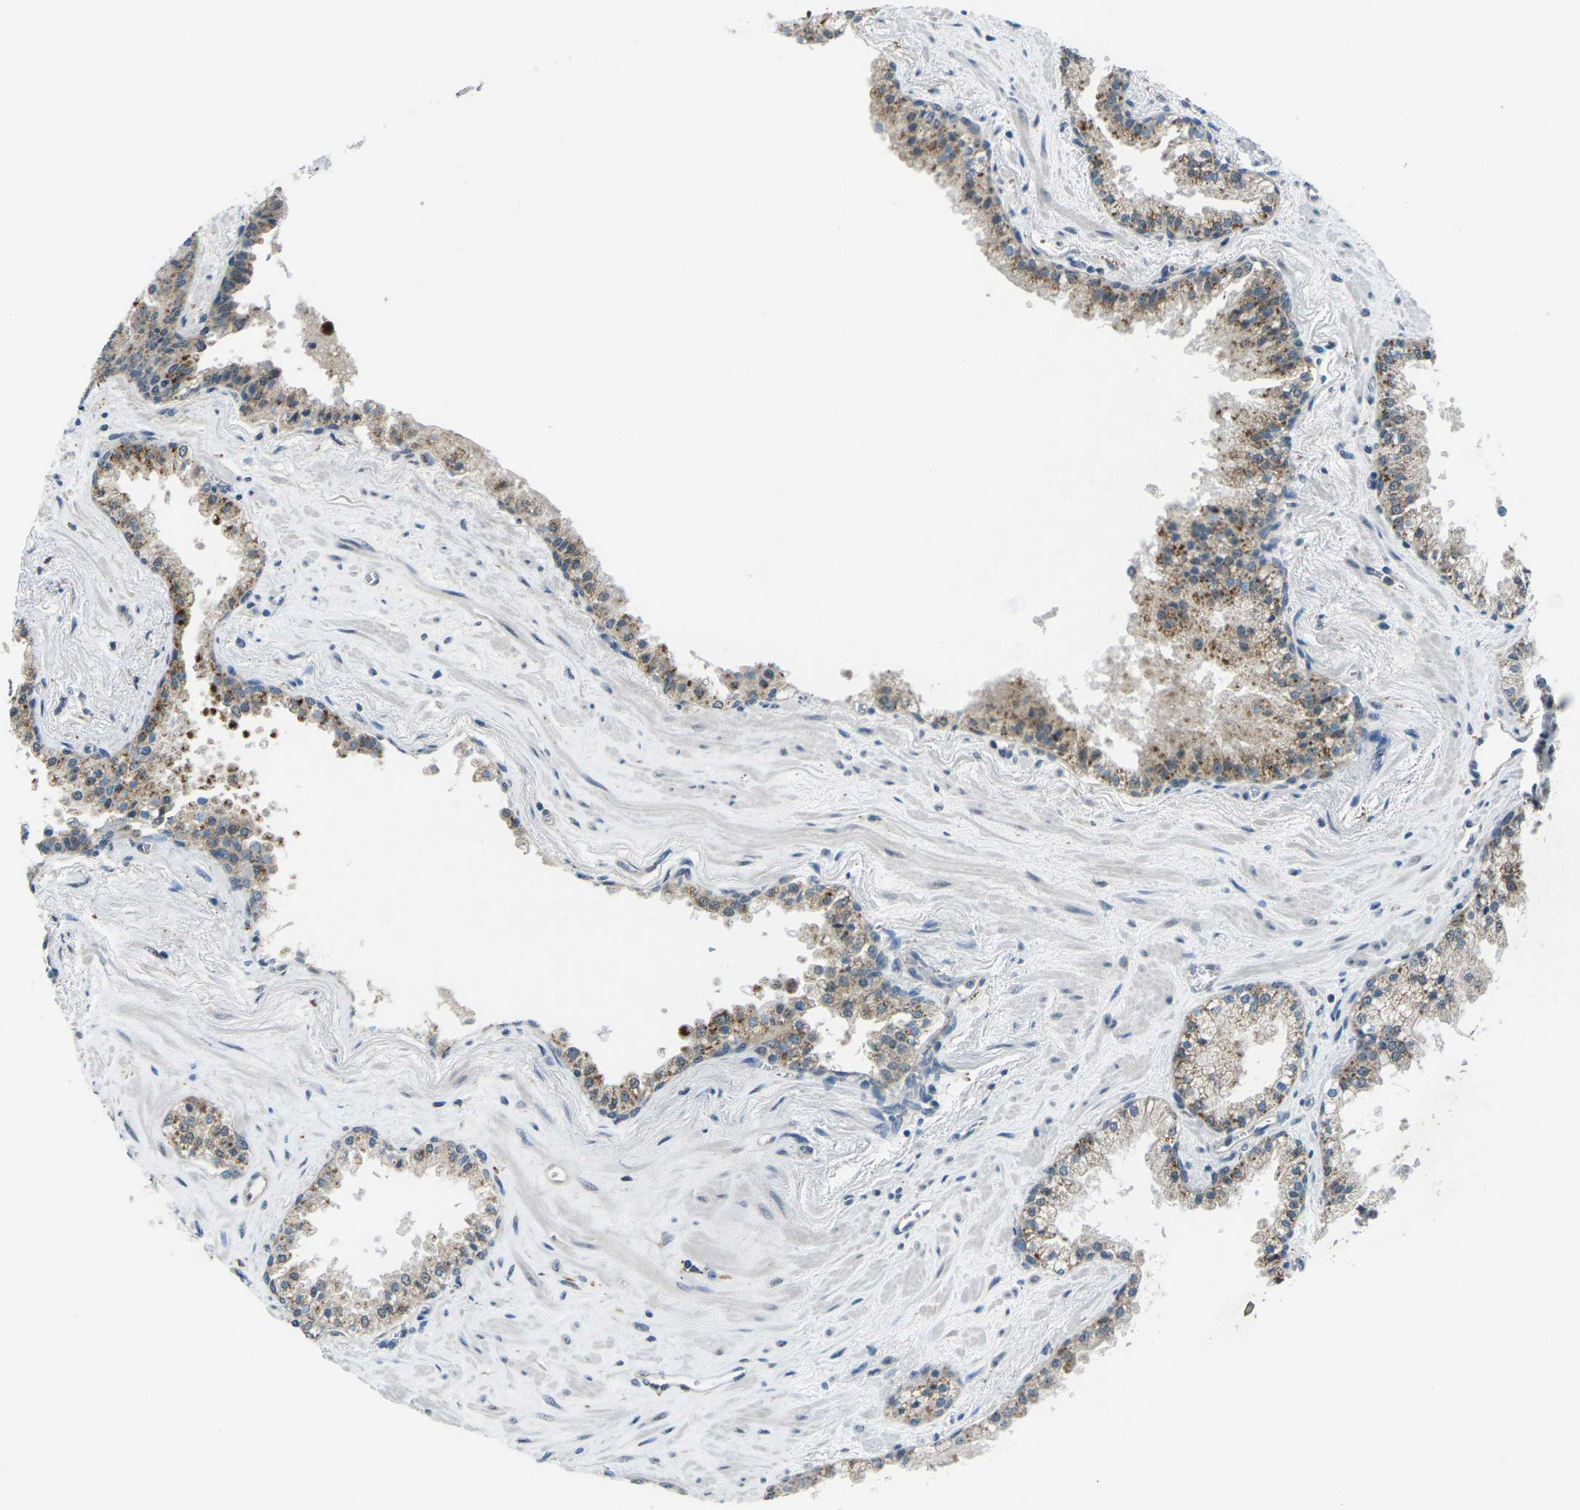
{"staining": {"intensity": "moderate", "quantity": ">75%", "location": "cytoplasmic/membranous"}, "tissue": "prostate cancer", "cell_type": "Tumor cells", "image_type": "cancer", "snomed": [{"axis": "morphology", "description": "Adenocarcinoma, Low grade"}, {"axis": "topography", "description": "Prostate"}], "caption": "Protein staining by IHC displays moderate cytoplasmic/membranous expression in about >75% of tumor cells in prostate cancer. The staining was performed using DAB (3,3'-diaminobenzidine), with brown indicating positive protein expression. Nuclei are stained blue with hematoxylin.", "gene": "SLC31A2", "patient": {"sex": "male", "age": 60}}